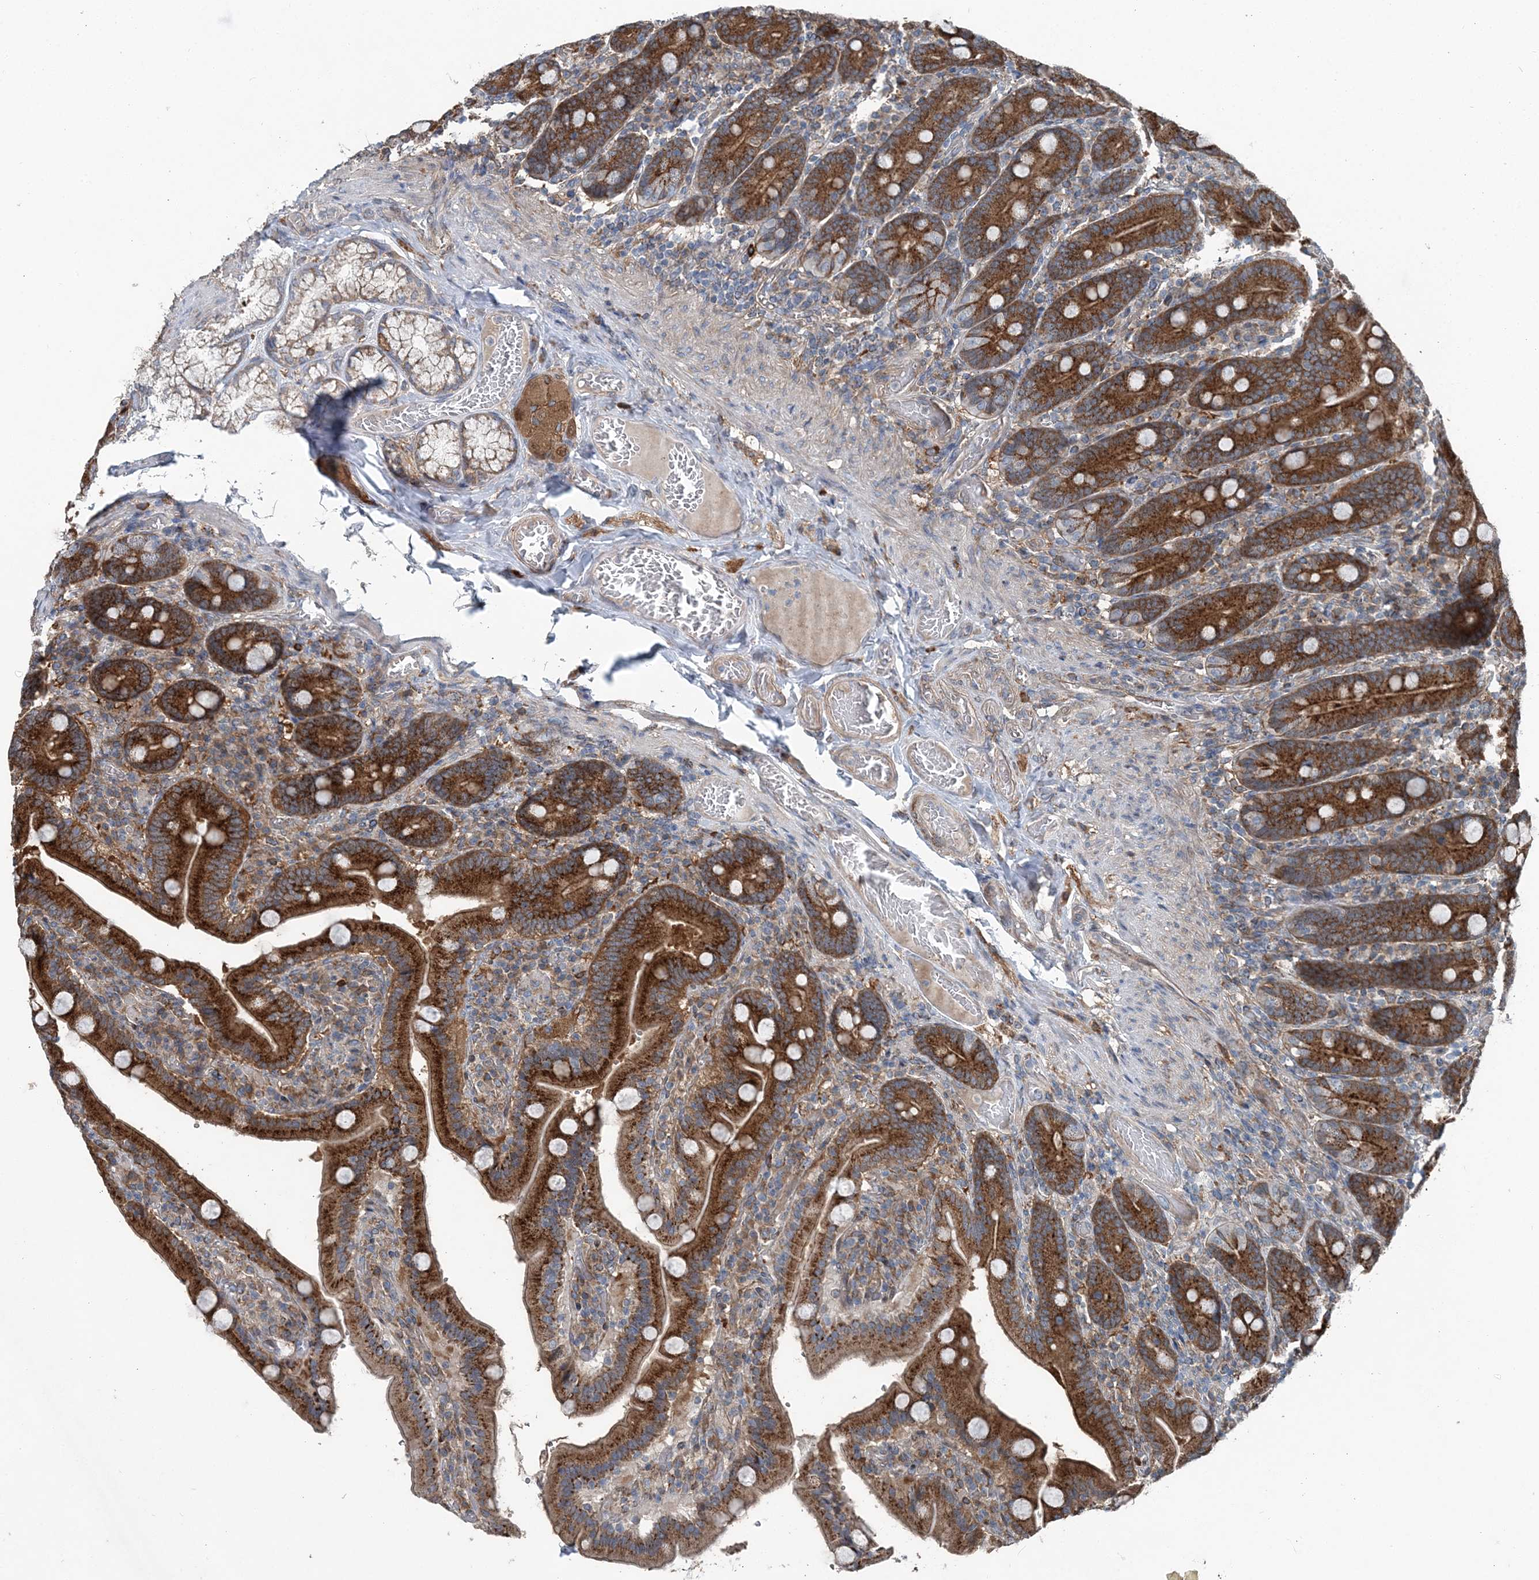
{"staining": {"intensity": "strong", "quantity": ">75%", "location": "cytoplasmic/membranous"}, "tissue": "duodenum", "cell_type": "Glandular cells", "image_type": "normal", "snomed": [{"axis": "morphology", "description": "Normal tissue, NOS"}, {"axis": "topography", "description": "Duodenum"}], "caption": "Protein expression by IHC demonstrates strong cytoplasmic/membranous positivity in about >75% of glandular cells in benign duodenum. (brown staining indicates protein expression, while blue staining denotes nuclei).", "gene": "SPOPL", "patient": {"sex": "female", "age": 62}}